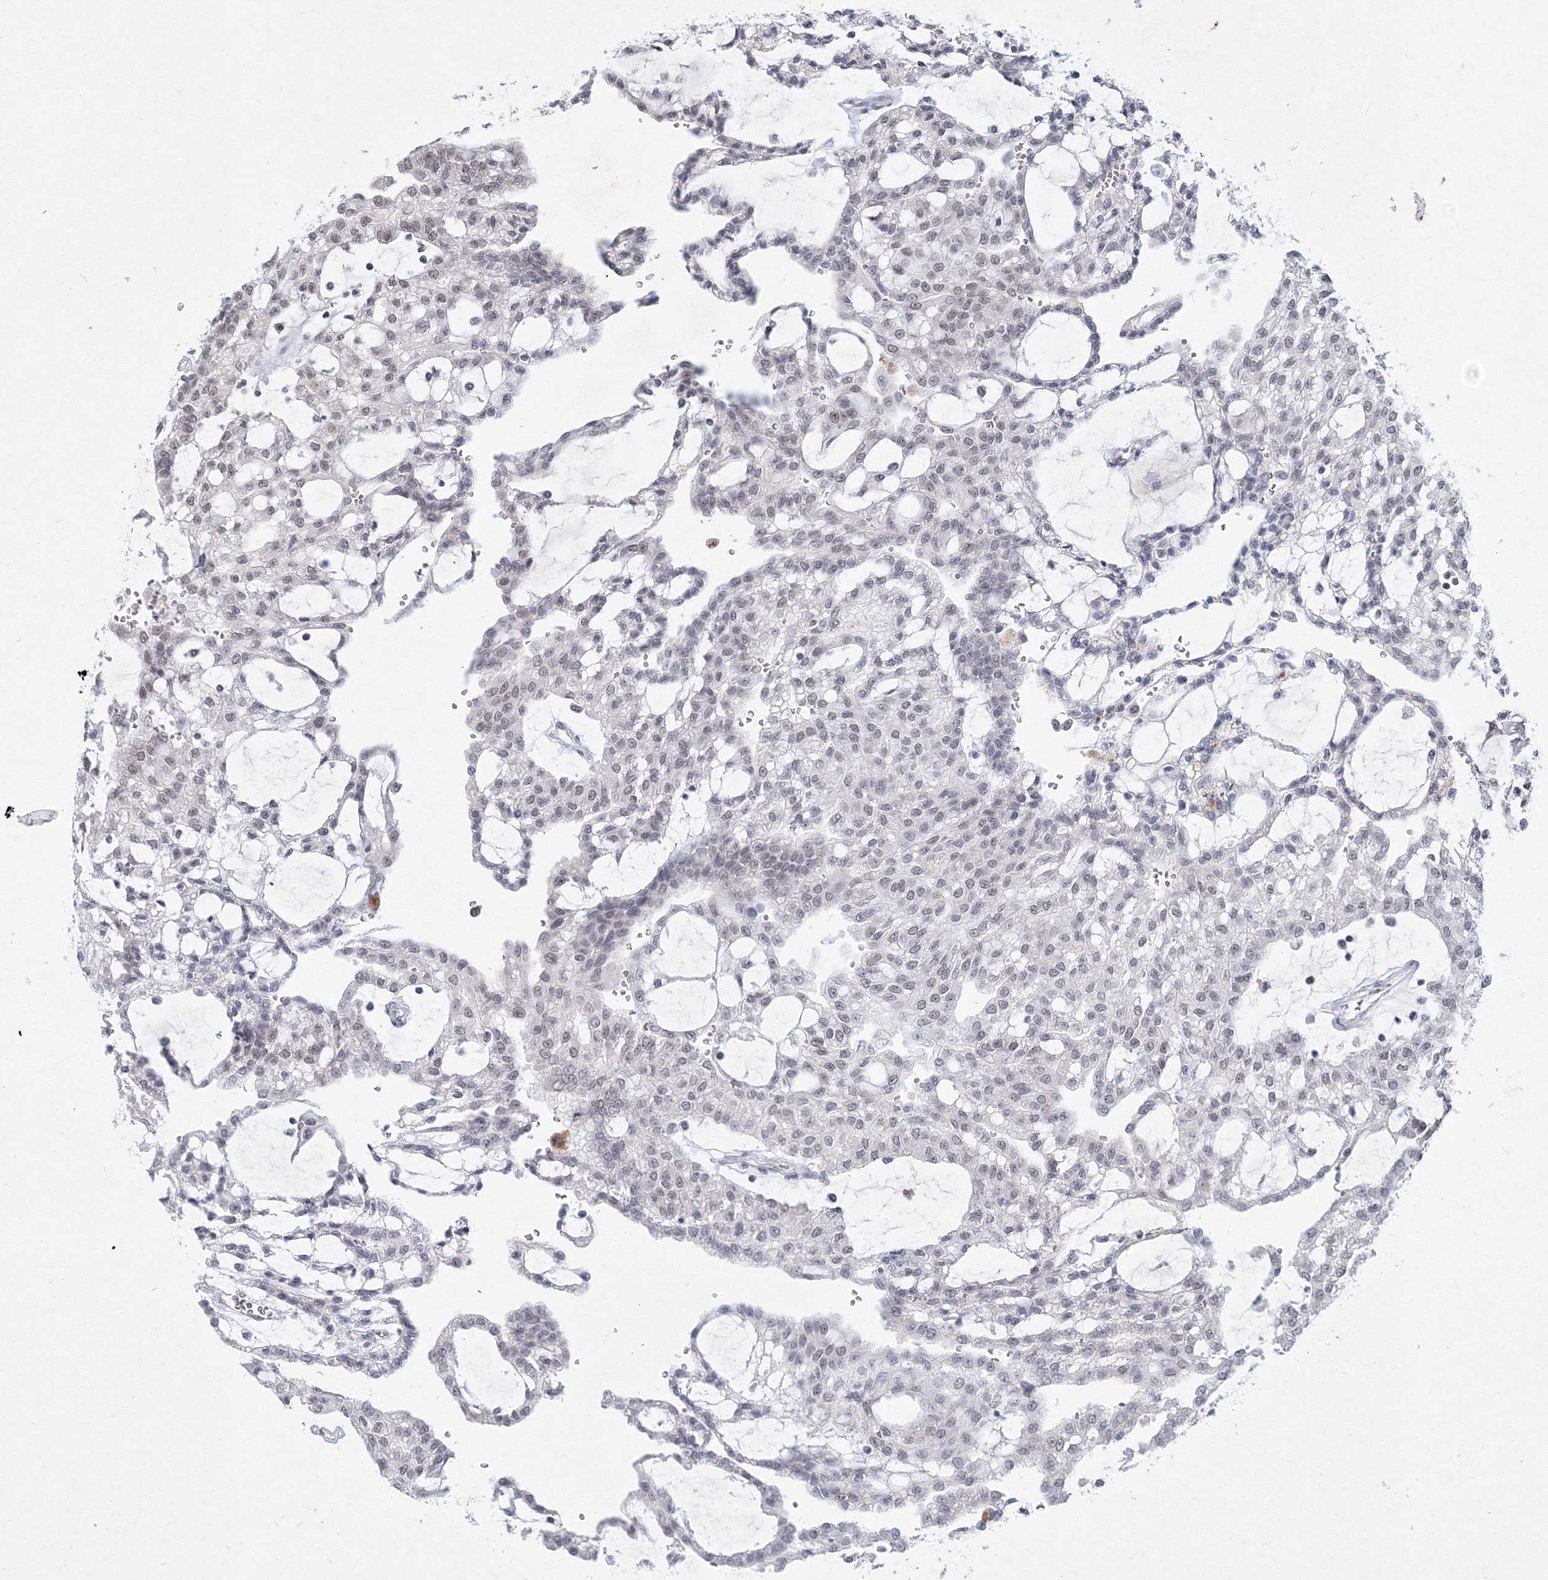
{"staining": {"intensity": "negative", "quantity": "none", "location": "none"}, "tissue": "renal cancer", "cell_type": "Tumor cells", "image_type": "cancer", "snomed": [{"axis": "morphology", "description": "Adenocarcinoma, NOS"}, {"axis": "topography", "description": "Kidney"}], "caption": "A histopathology image of adenocarcinoma (renal) stained for a protein exhibits no brown staining in tumor cells.", "gene": "SF3B6", "patient": {"sex": "male", "age": 63}}